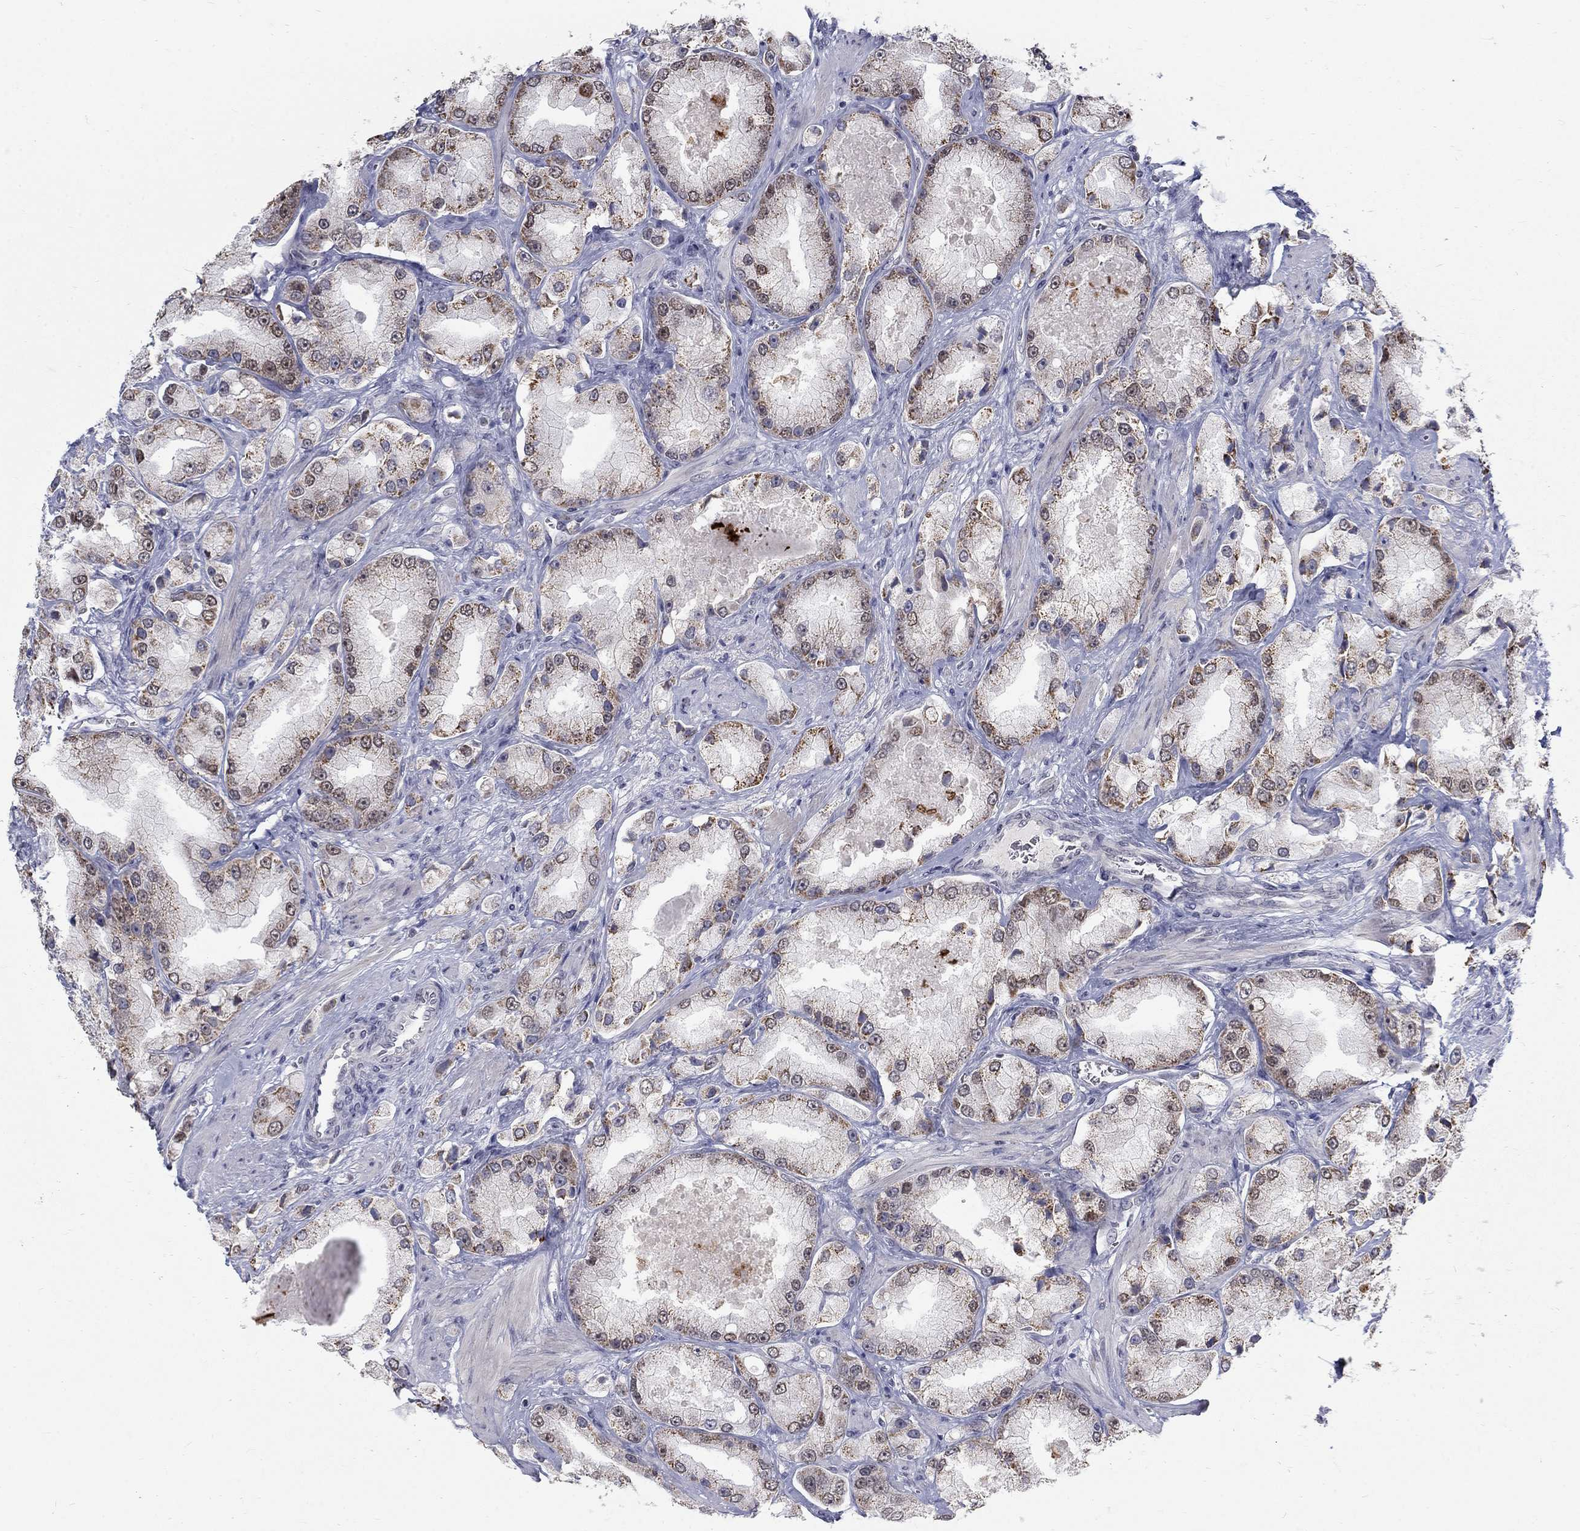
{"staining": {"intensity": "moderate", "quantity": "25%-75%", "location": "cytoplasmic/membranous"}, "tissue": "prostate cancer", "cell_type": "Tumor cells", "image_type": "cancer", "snomed": [{"axis": "morphology", "description": "Adenocarcinoma, NOS"}, {"axis": "topography", "description": "Prostate and seminal vesicle, NOS"}, {"axis": "topography", "description": "Prostate"}], "caption": "A medium amount of moderate cytoplasmic/membranous positivity is identified in about 25%-75% of tumor cells in adenocarcinoma (prostate) tissue.", "gene": "GCFC2", "patient": {"sex": "male", "age": 64}}